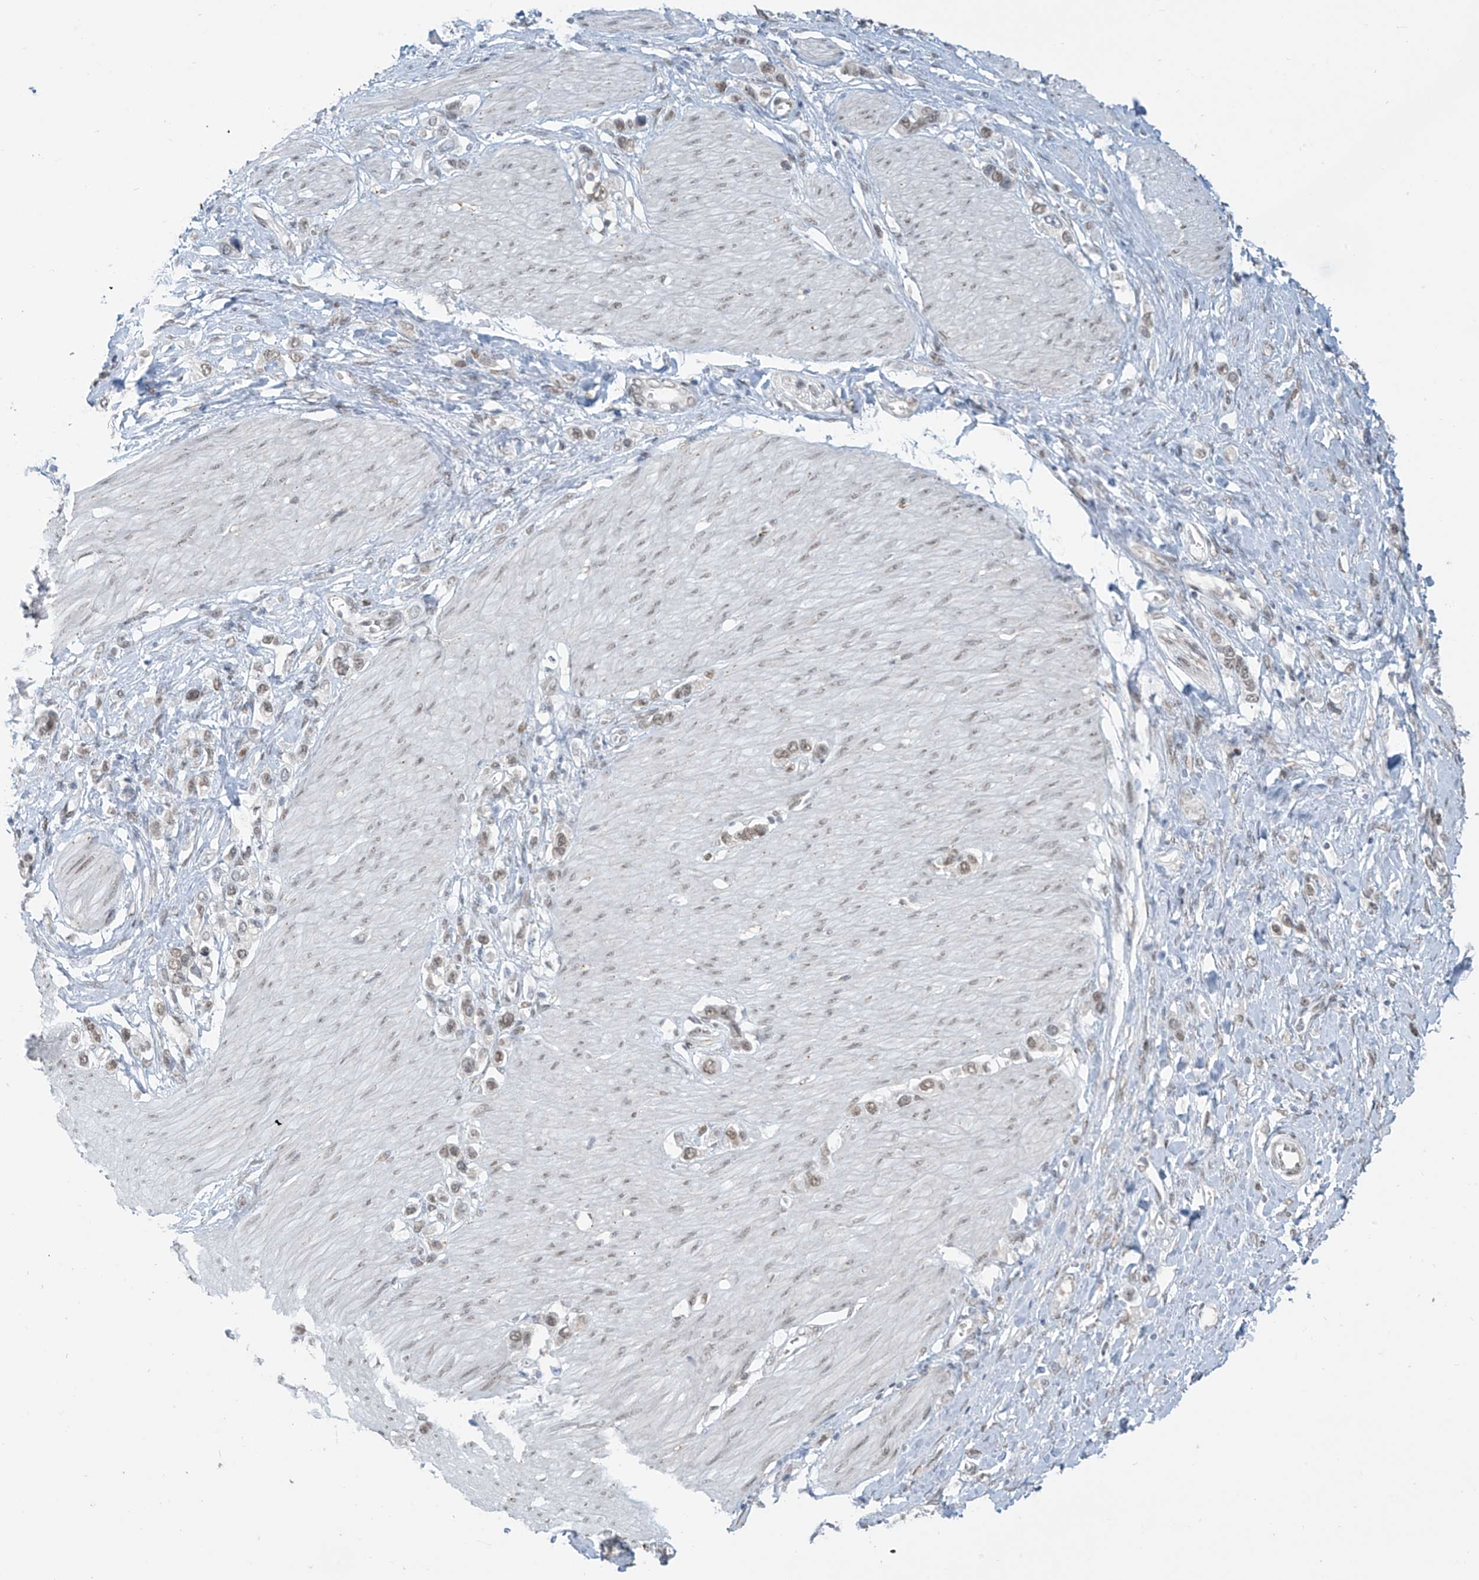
{"staining": {"intensity": "weak", "quantity": ">75%", "location": "nuclear"}, "tissue": "stomach cancer", "cell_type": "Tumor cells", "image_type": "cancer", "snomed": [{"axis": "morphology", "description": "Normal tissue, NOS"}, {"axis": "morphology", "description": "Adenocarcinoma, NOS"}, {"axis": "topography", "description": "Stomach, upper"}, {"axis": "topography", "description": "Stomach"}], "caption": "There is low levels of weak nuclear expression in tumor cells of adenocarcinoma (stomach), as demonstrated by immunohistochemical staining (brown color).", "gene": "MCM9", "patient": {"sex": "female", "age": 65}}